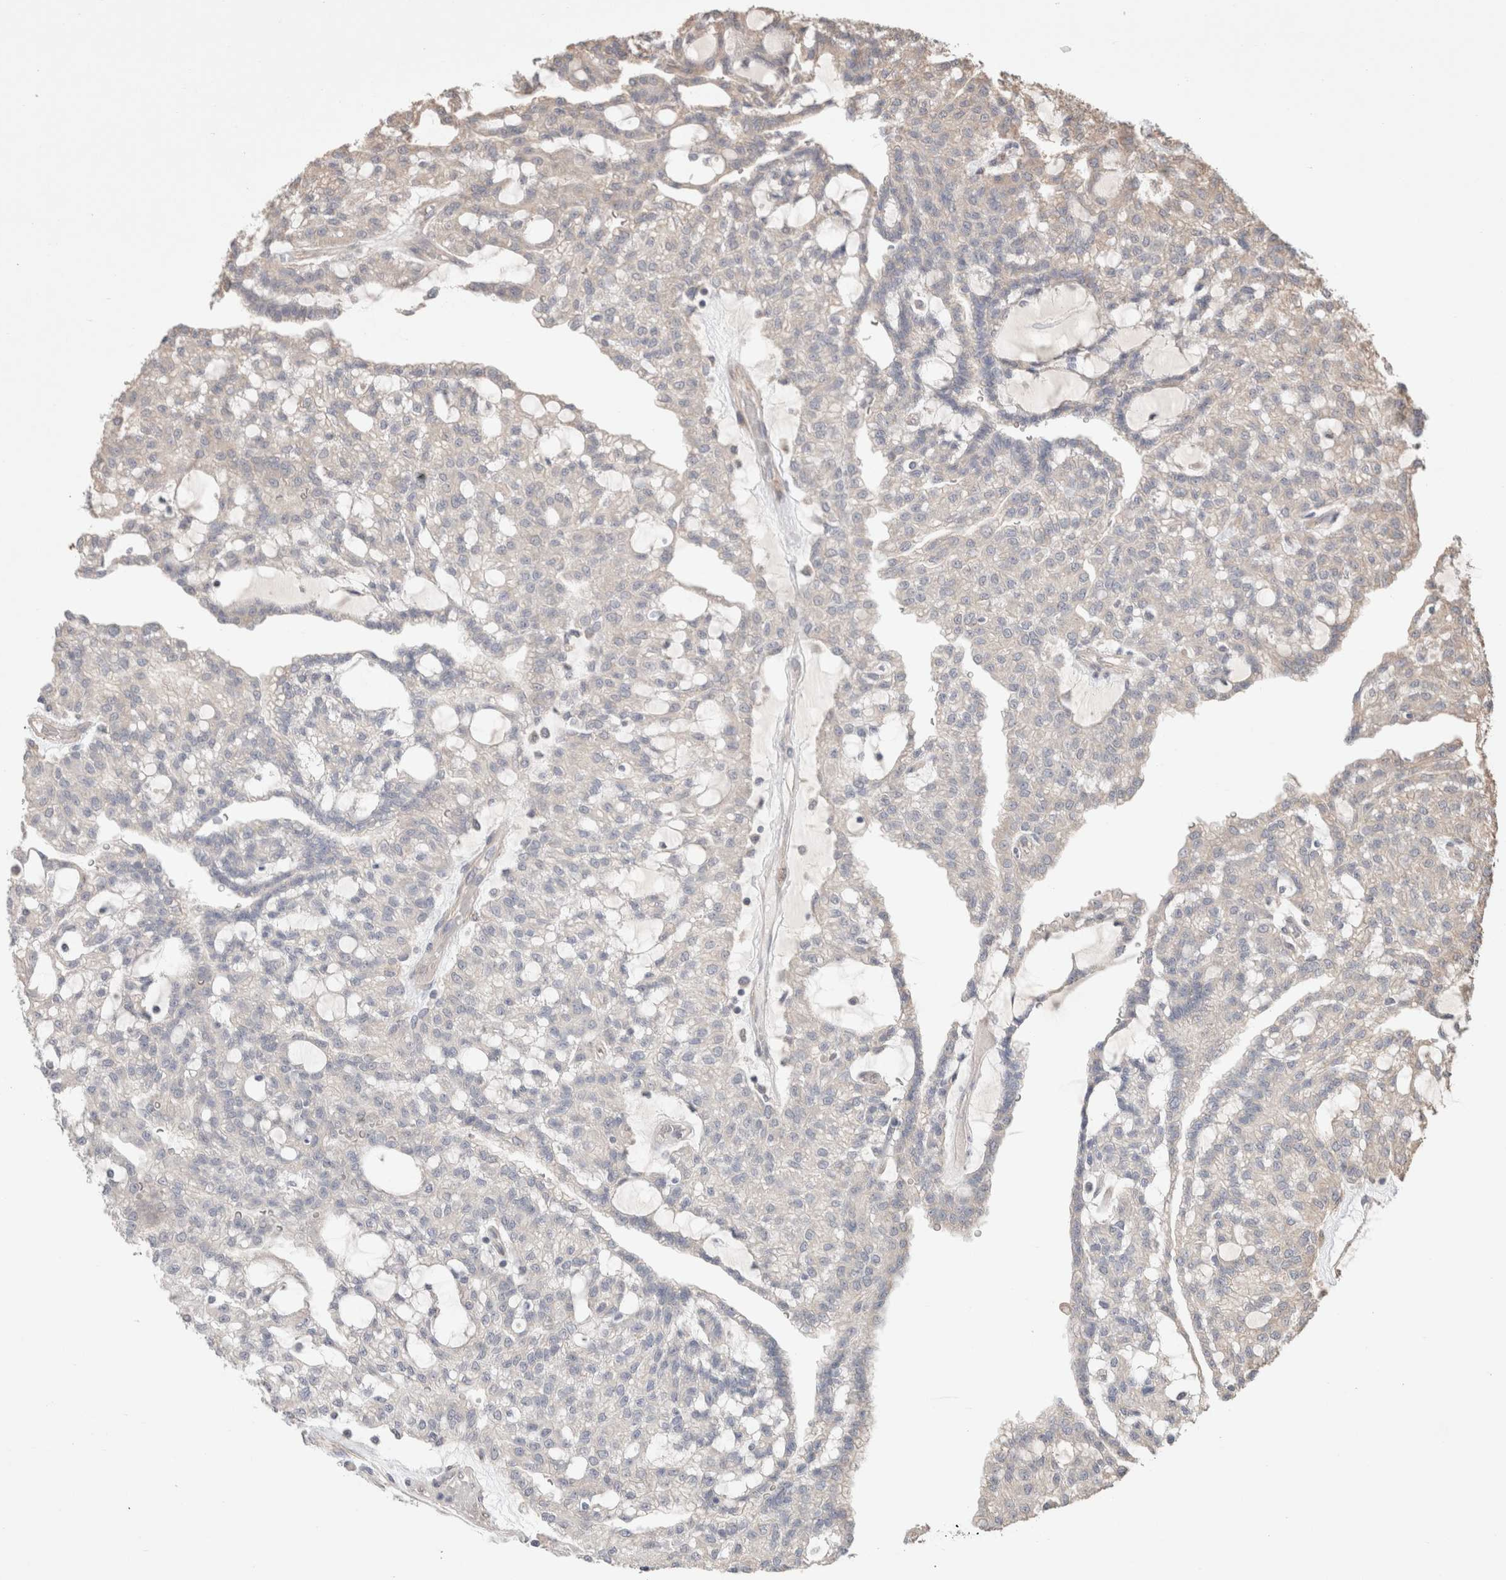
{"staining": {"intensity": "negative", "quantity": "none", "location": "none"}, "tissue": "renal cancer", "cell_type": "Tumor cells", "image_type": "cancer", "snomed": [{"axis": "morphology", "description": "Adenocarcinoma, NOS"}, {"axis": "topography", "description": "Kidney"}], "caption": "Immunohistochemical staining of human renal cancer shows no significant expression in tumor cells.", "gene": "HROB", "patient": {"sex": "male", "age": 63}}